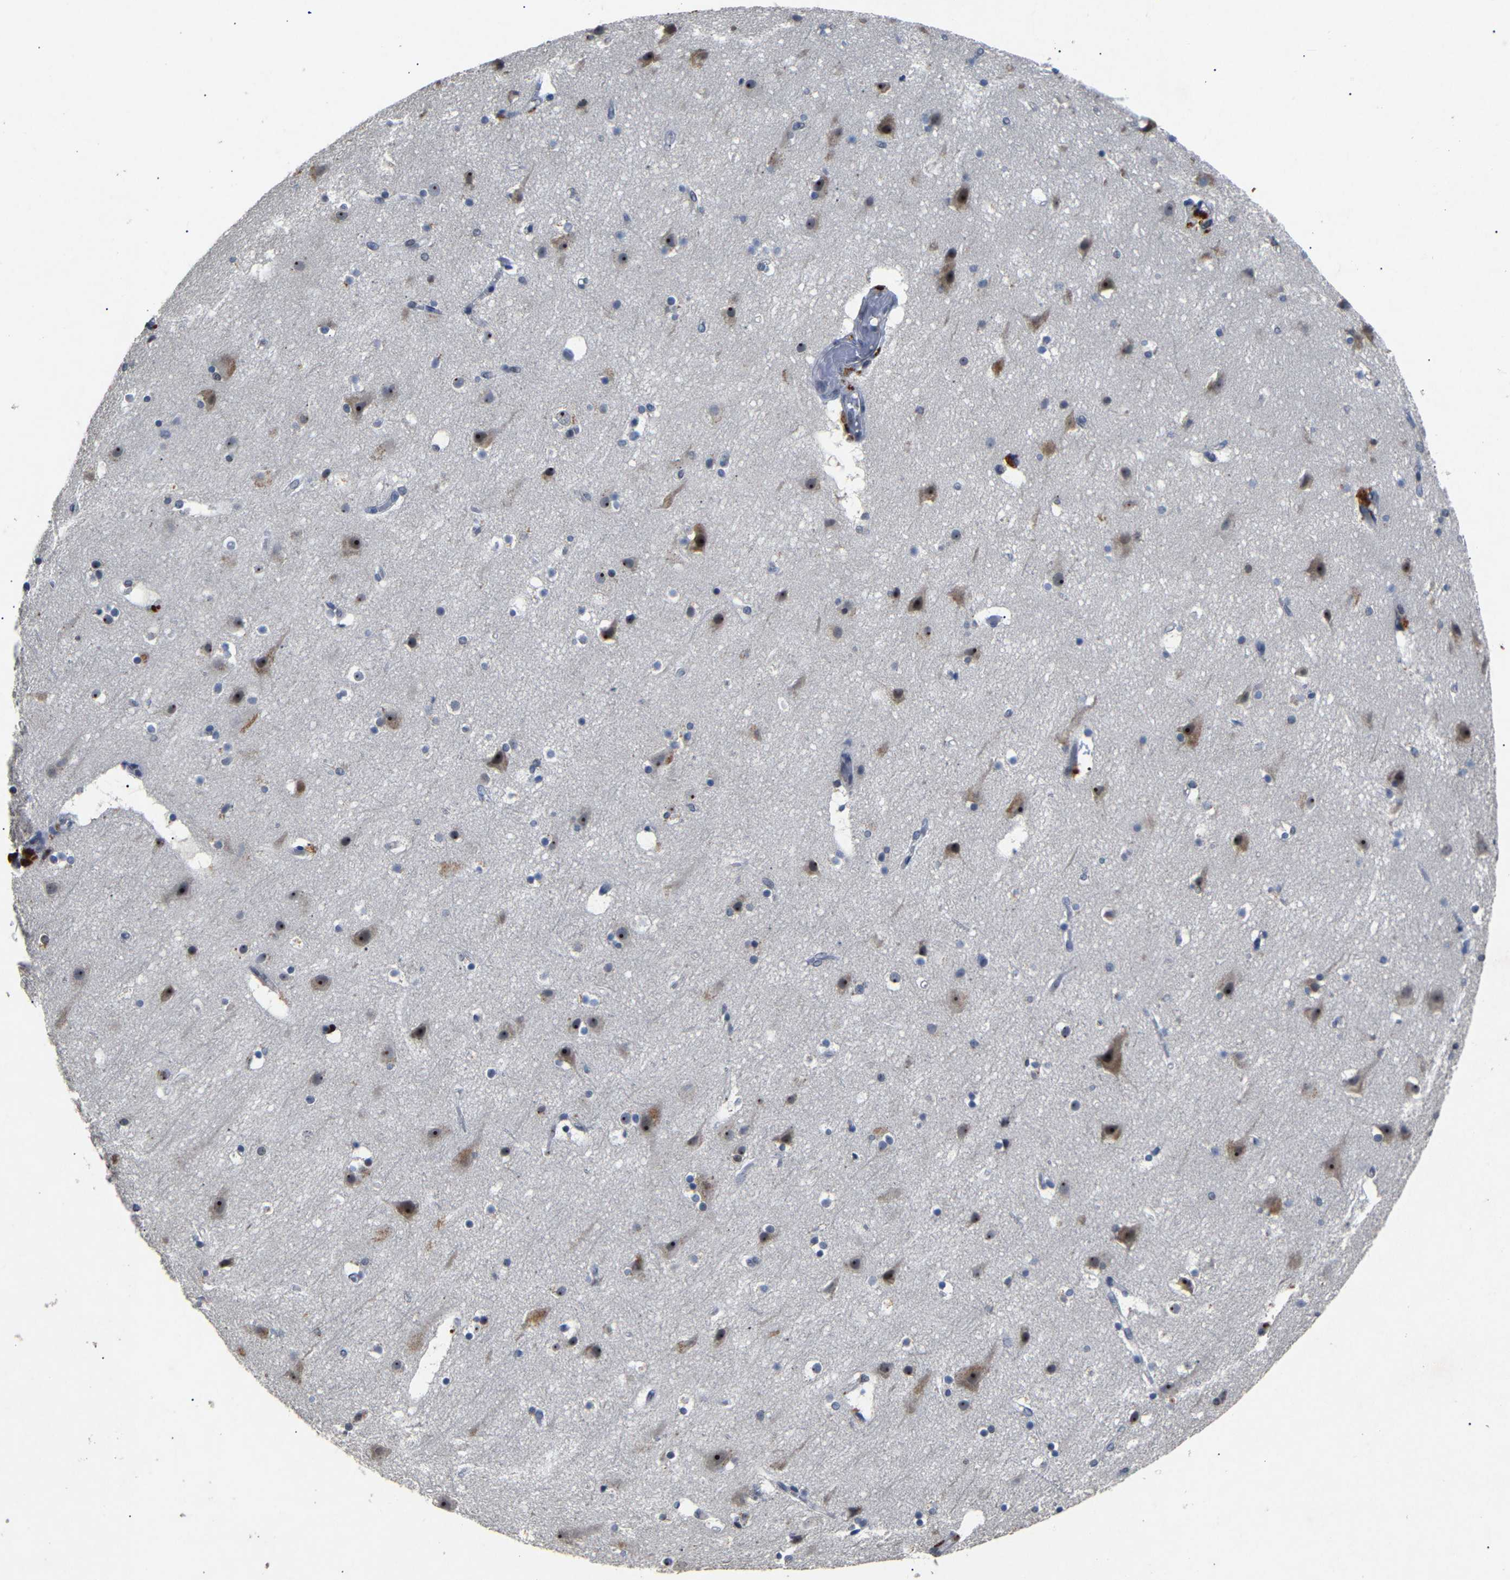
{"staining": {"intensity": "negative", "quantity": "none", "location": "none"}, "tissue": "cerebral cortex", "cell_type": "Endothelial cells", "image_type": "normal", "snomed": [{"axis": "morphology", "description": "Normal tissue, NOS"}, {"axis": "topography", "description": "Cerebral cortex"}], "caption": "Cerebral cortex was stained to show a protein in brown. There is no significant expression in endothelial cells. The staining is performed using DAB brown chromogen with nuclei counter-stained in using hematoxylin.", "gene": "PARN", "patient": {"sex": "male", "age": 45}}